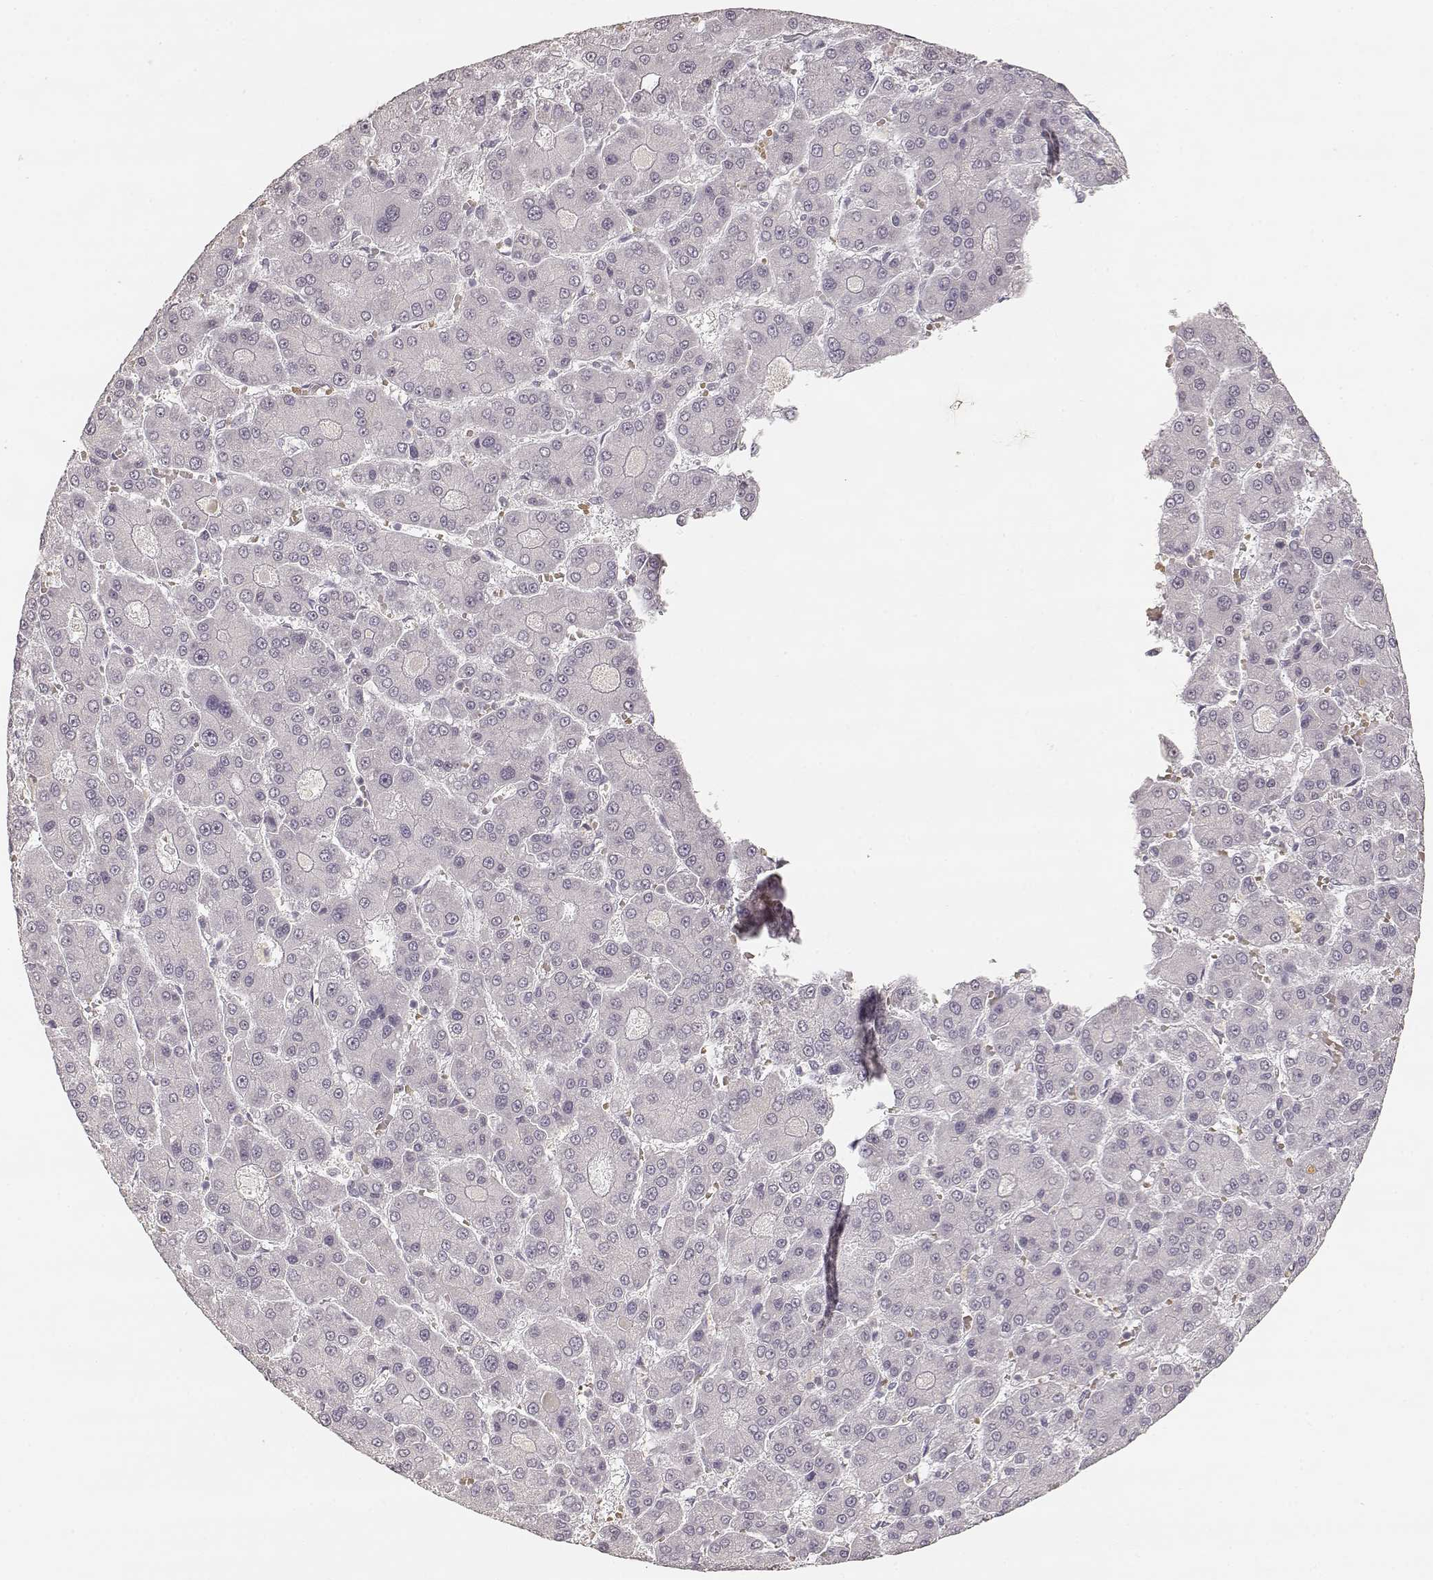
{"staining": {"intensity": "negative", "quantity": "none", "location": "none"}, "tissue": "liver cancer", "cell_type": "Tumor cells", "image_type": "cancer", "snomed": [{"axis": "morphology", "description": "Carcinoma, Hepatocellular, NOS"}, {"axis": "topography", "description": "Liver"}], "caption": "This histopathology image is of liver cancer stained with immunohistochemistry (IHC) to label a protein in brown with the nuclei are counter-stained blue. There is no positivity in tumor cells.", "gene": "LAMC2", "patient": {"sex": "male", "age": 70}}